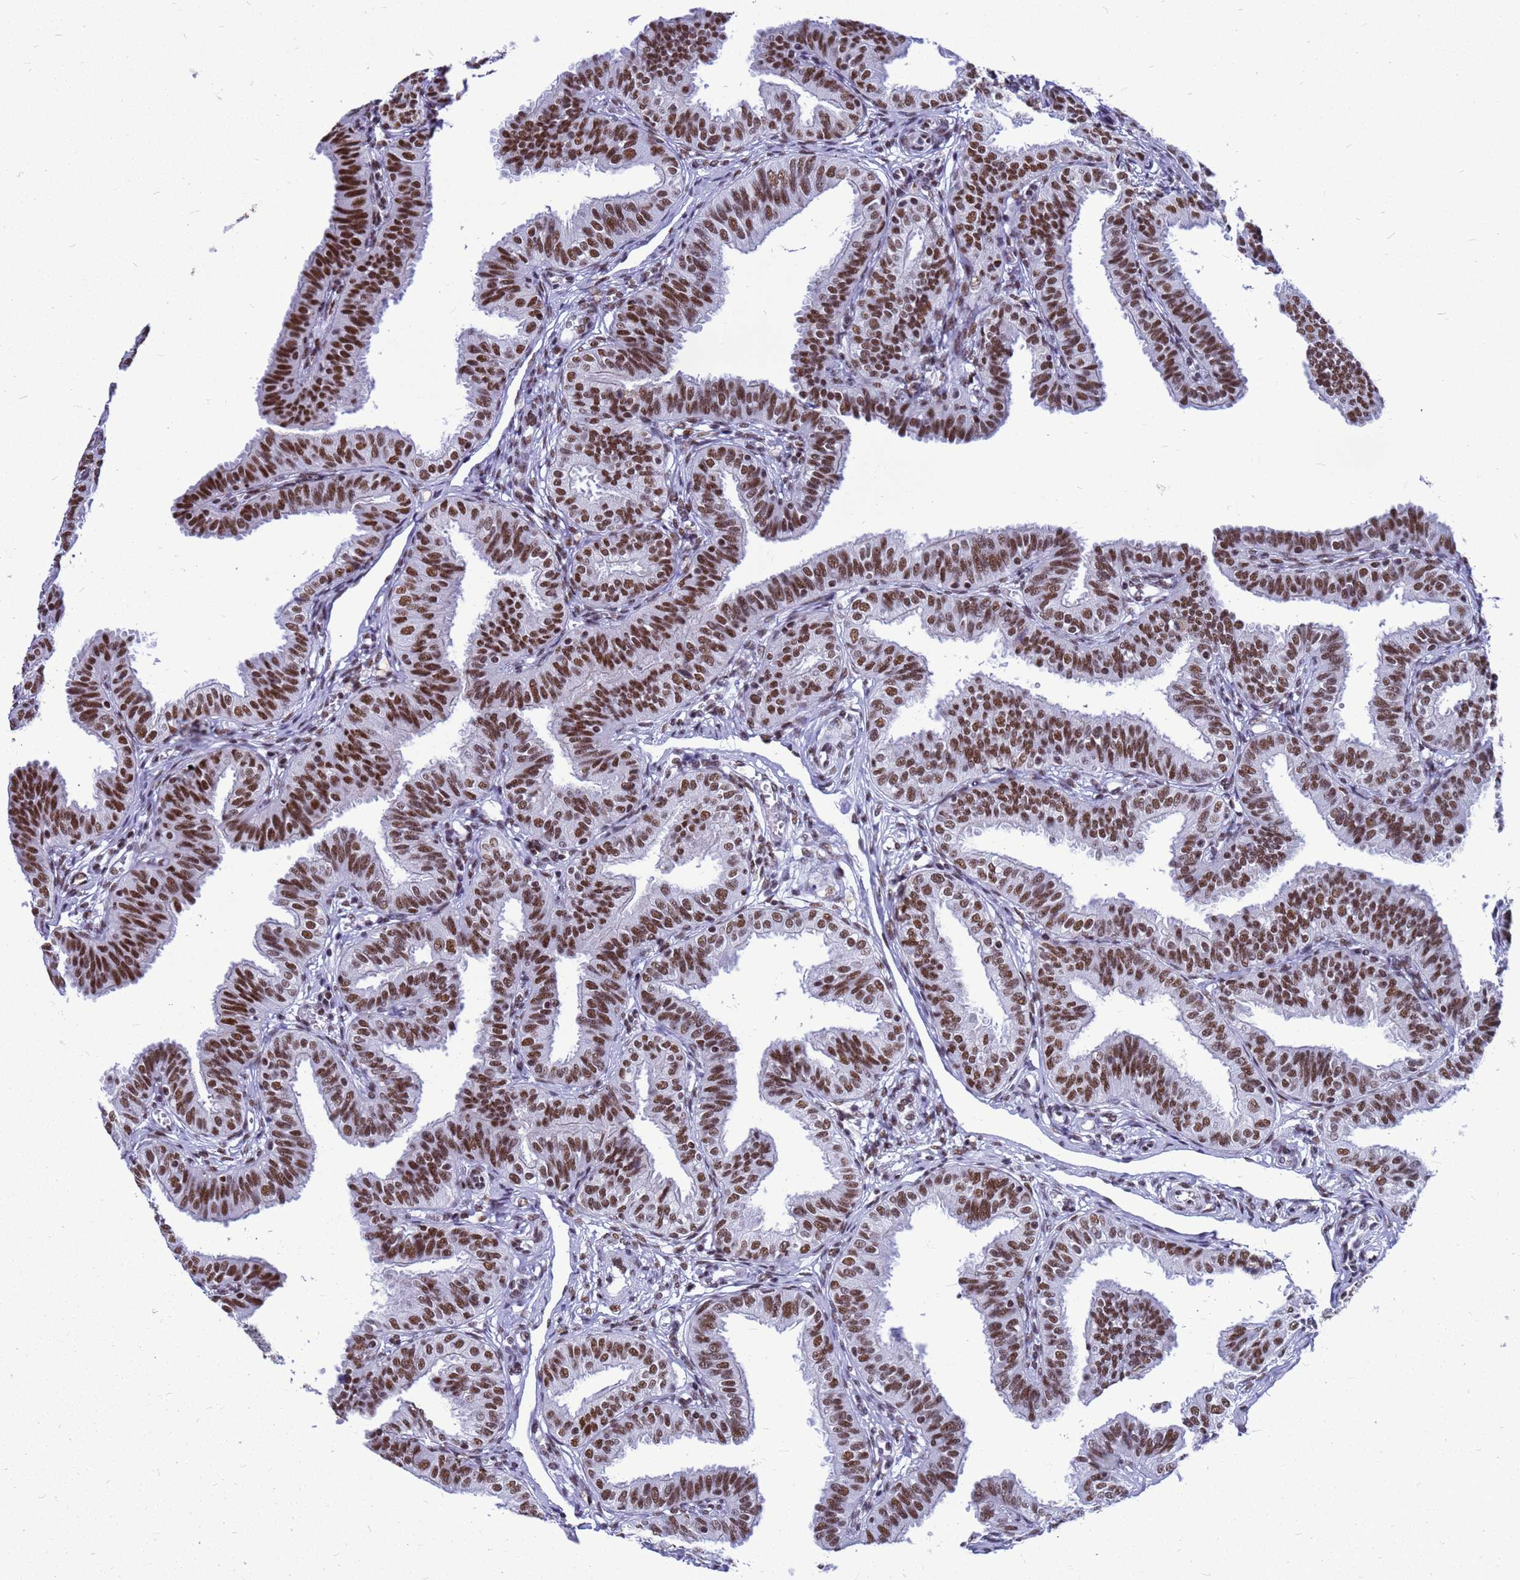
{"staining": {"intensity": "strong", "quantity": ">75%", "location": "nuclear"}, "tissue": "fallopian tube", "cell_type": "Glandular cells", "image_type": "normal", "snomed": [{"axis": "morphology", "description": "Normal tissue, NOS"}, {"axis": "topography", "description": "Fallopian tube"}], "caption": "Fallopian tube stained with DAB (3,3'-diaminobenzidine) immunohistochemistry (IHC) displays high levels of strong nuclear positivity in about >75% of glandular cells.", "gene": "SART3", "patient": {"sex": "female", "age": 35}}